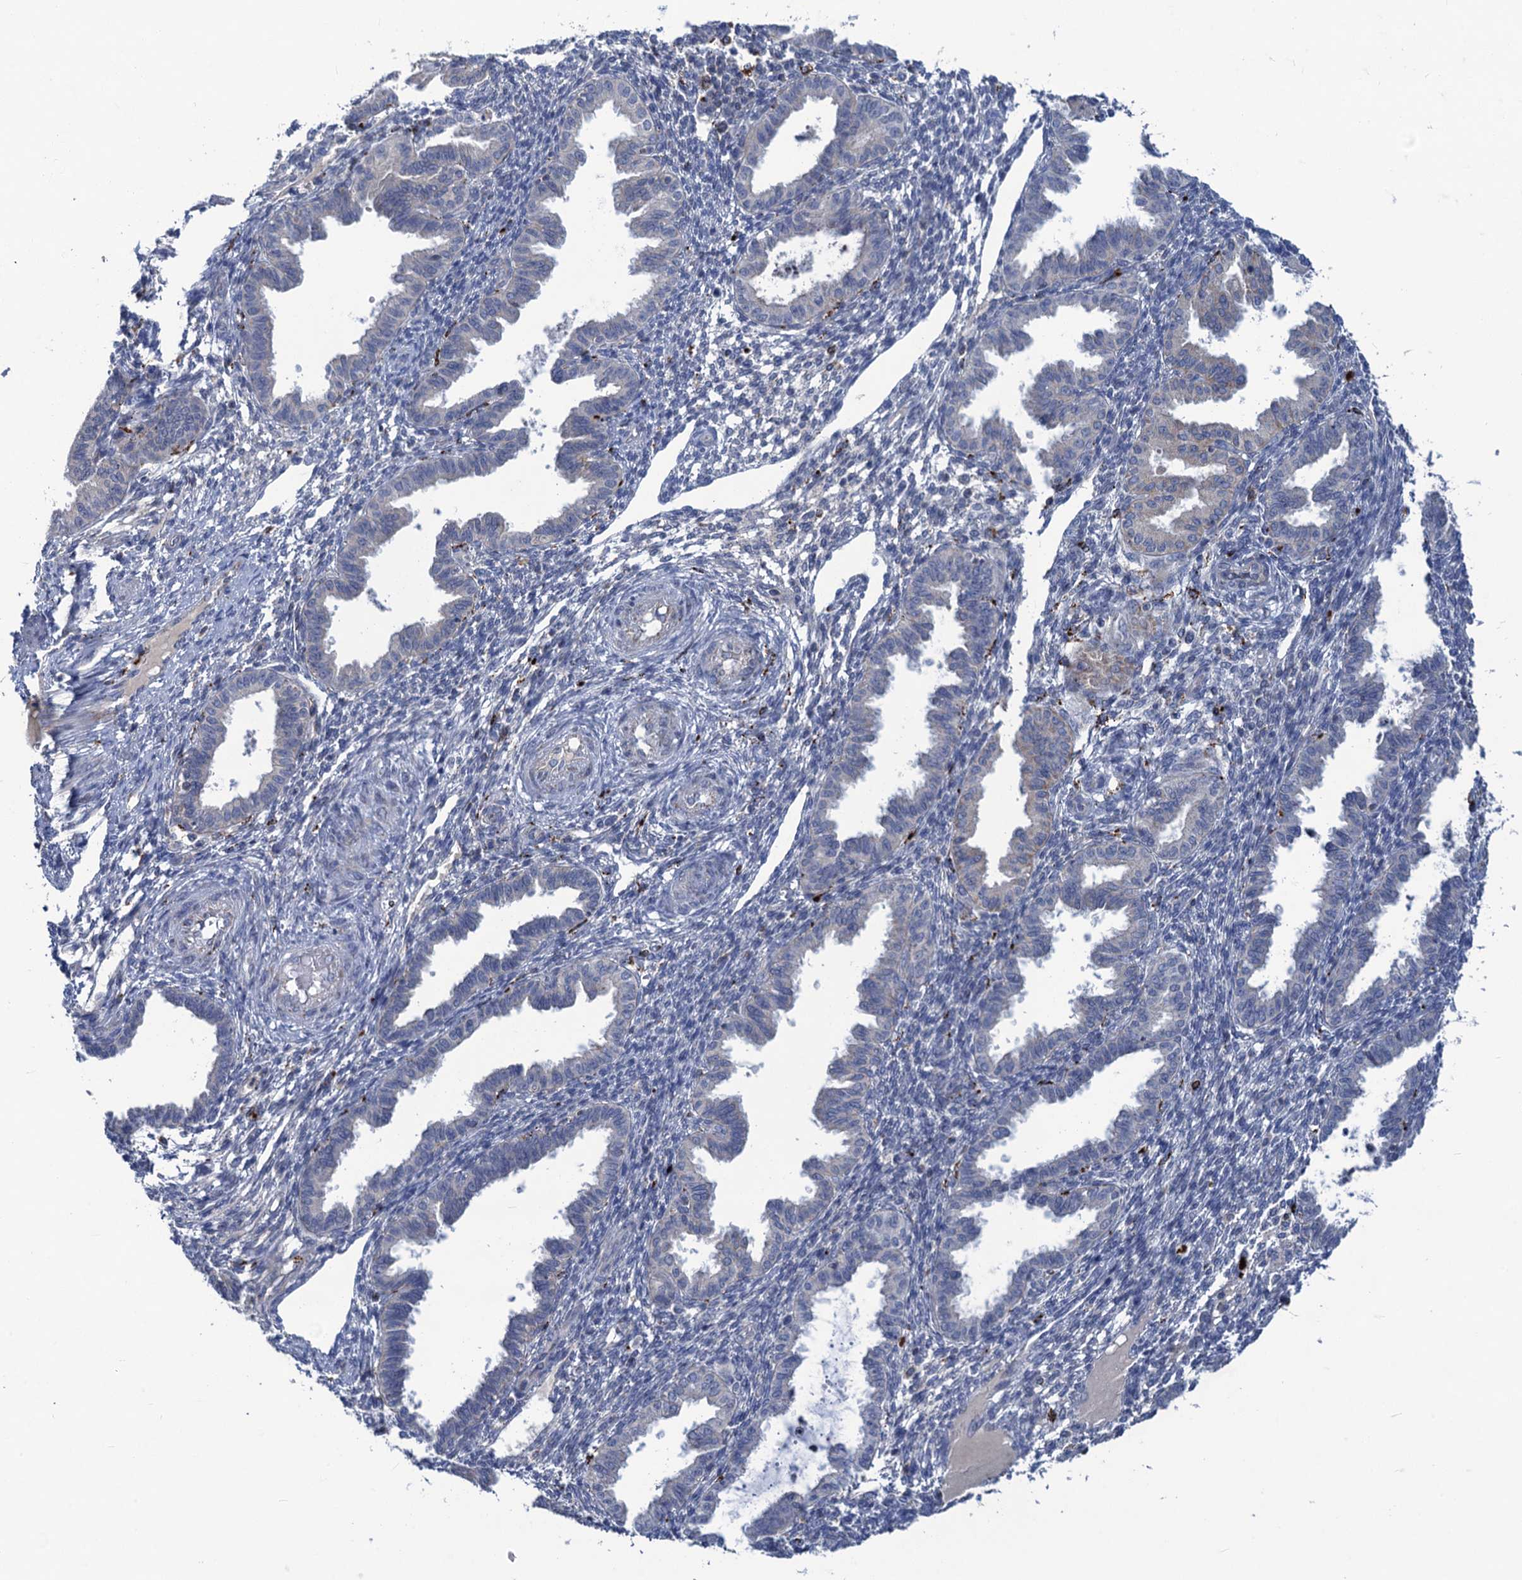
{"staining": {"intensity": "negative", "quantity": "none", "location": "none"}, "tissue": "endometrium", "cell_type": "Cells in endometrial stroma", "image_type": "normal", "snomed": [{"axis": "morphology", "description": "Normal tissue, NOS"}, {"axis": "topography", "description": "Endometrium"}], "caption": "The image reveals no staining of cells in endometrial stroma in benign endometrium.", "gene": "ANKS3", "patient": {"sex": "female", "age": 33}}